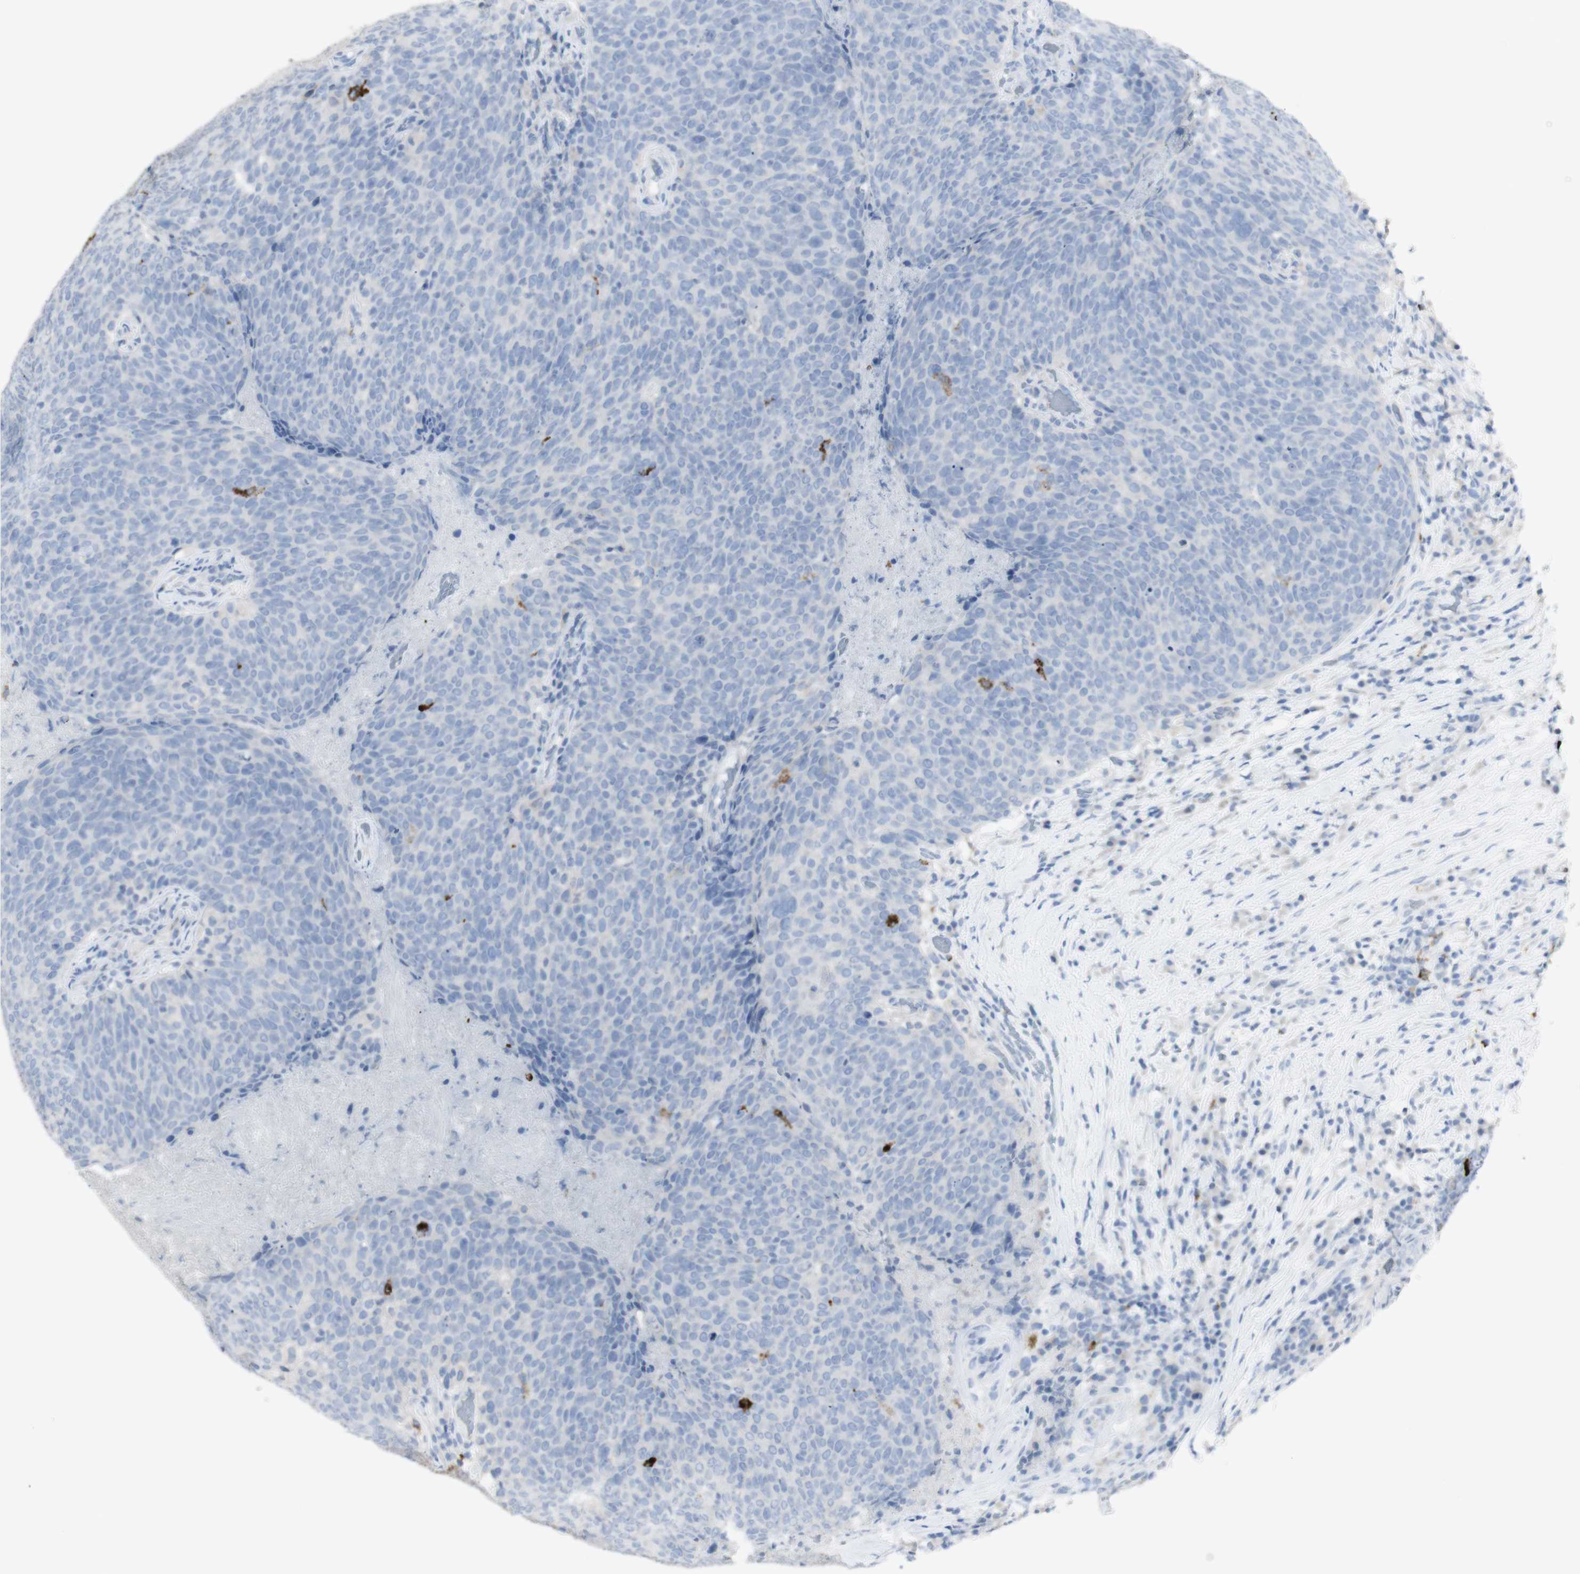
{"staining": {"intensity": "negative", "quantity": "none", "location": "none"}, "tissue": "head and neck cancer", "cell_type": "Tumor cells", "image_type": "cancer", "snomed": [{"axis": "morphology", "description": "Squamous cell carcinoma, NOS"}, {"axis": "morphology", "description": "Squamous cell carcinoma, metastatic, NOS"}, {"axis": "topography", "description": "Lymph node"}, {"axis": "topography", "description": "Head-Neck"}], "caption": "Head and neck cancer stained for a protein using IHC reveals no positivity tumor cells.", "gene": "CD207", "patient": {"sex": "male", "age": 62}}